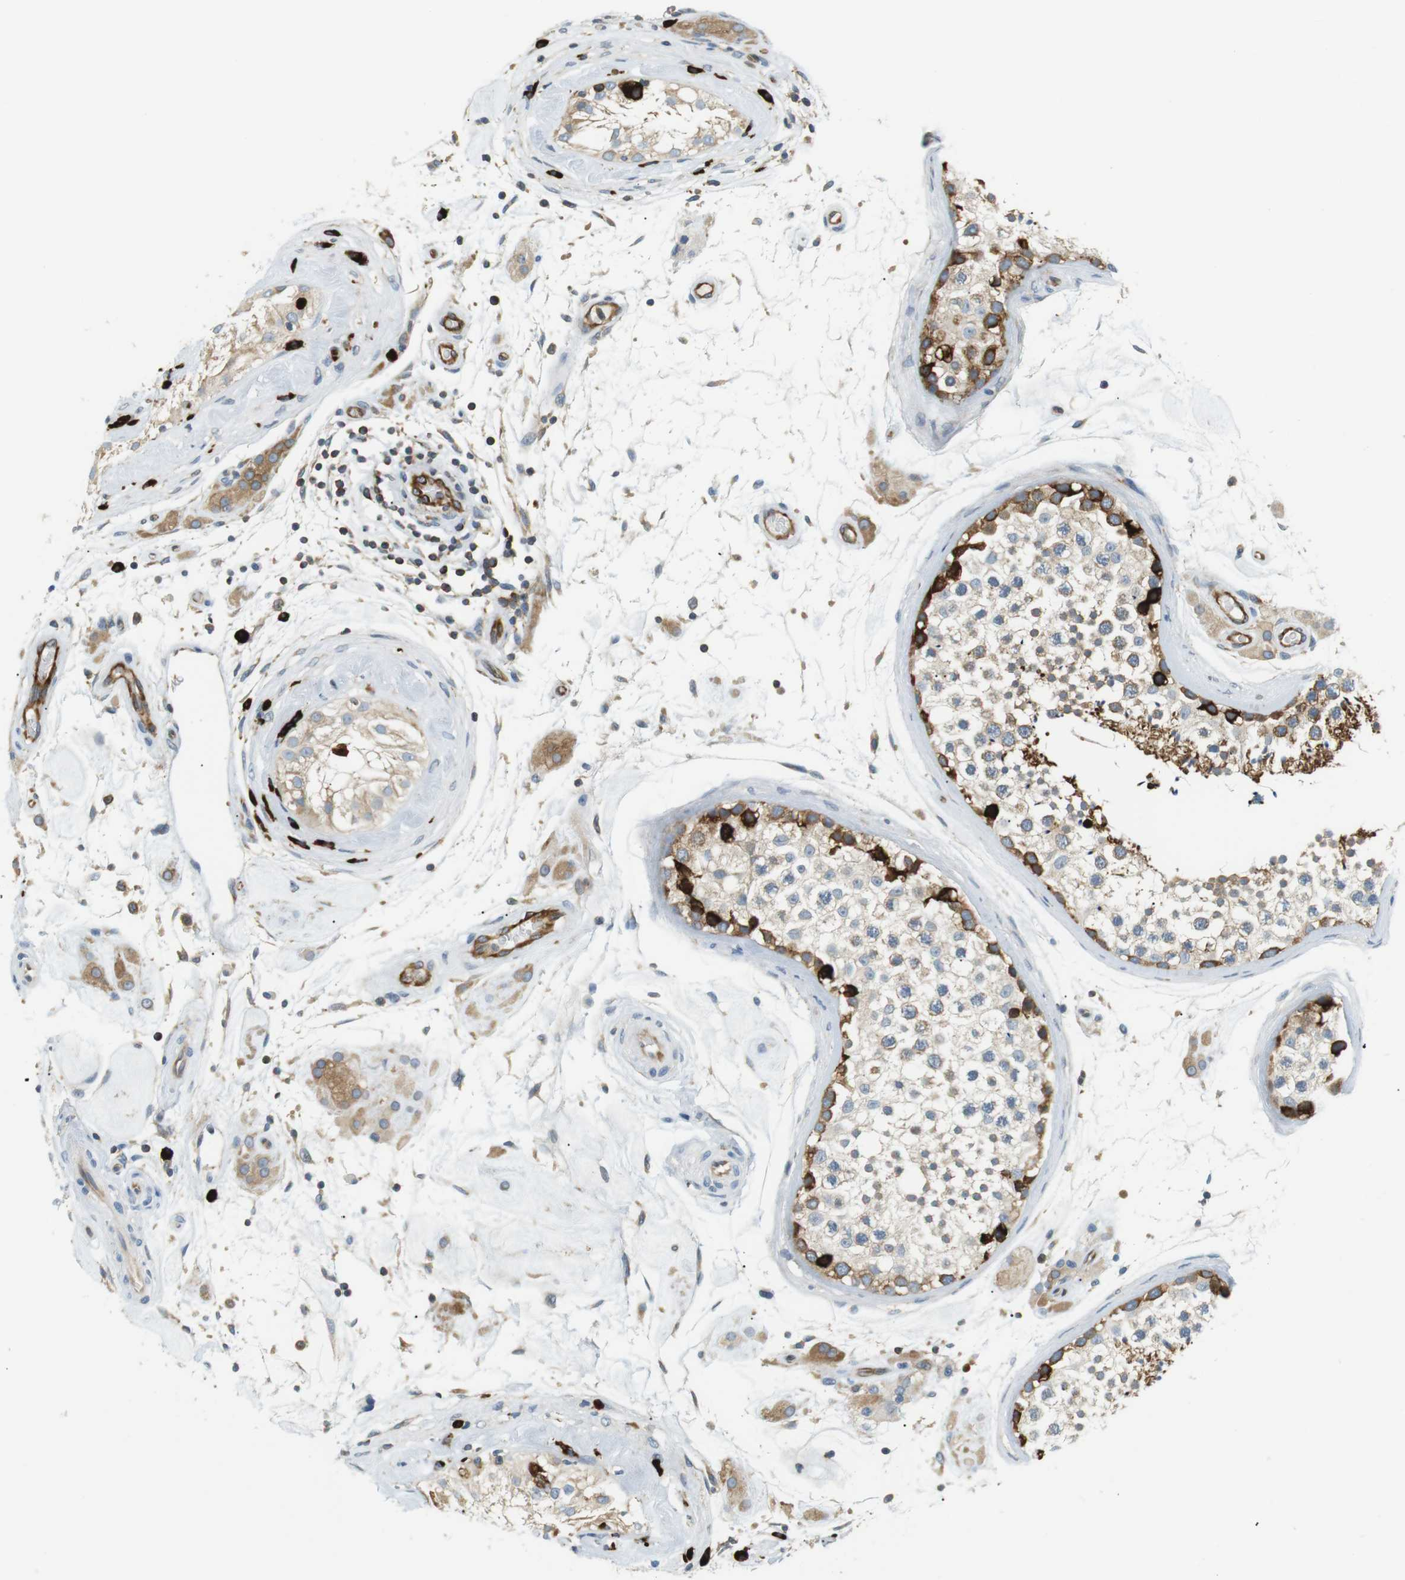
{"staining": {"intensity": "strong", "quantity": "<25%", "location": "cytoplasmic/membranous"}, "tissue": "testis", "cell_type": "Cells in seminiferous ducts", "image_type": "normal", "snomed": [{"axis": "morphology", "description": "Normal tissue, NOS"}, {"axis": "topography", "description": "Testis"}], "caption": "Strong cytoplasmic/membranous positivity for a protein is appreciated in approximately <25% of cells in seminiferous ducts of normal testis using immunohistochemistry.", "gene": "TMEM200A", "patient": {"sex": "male", "age": 46}}